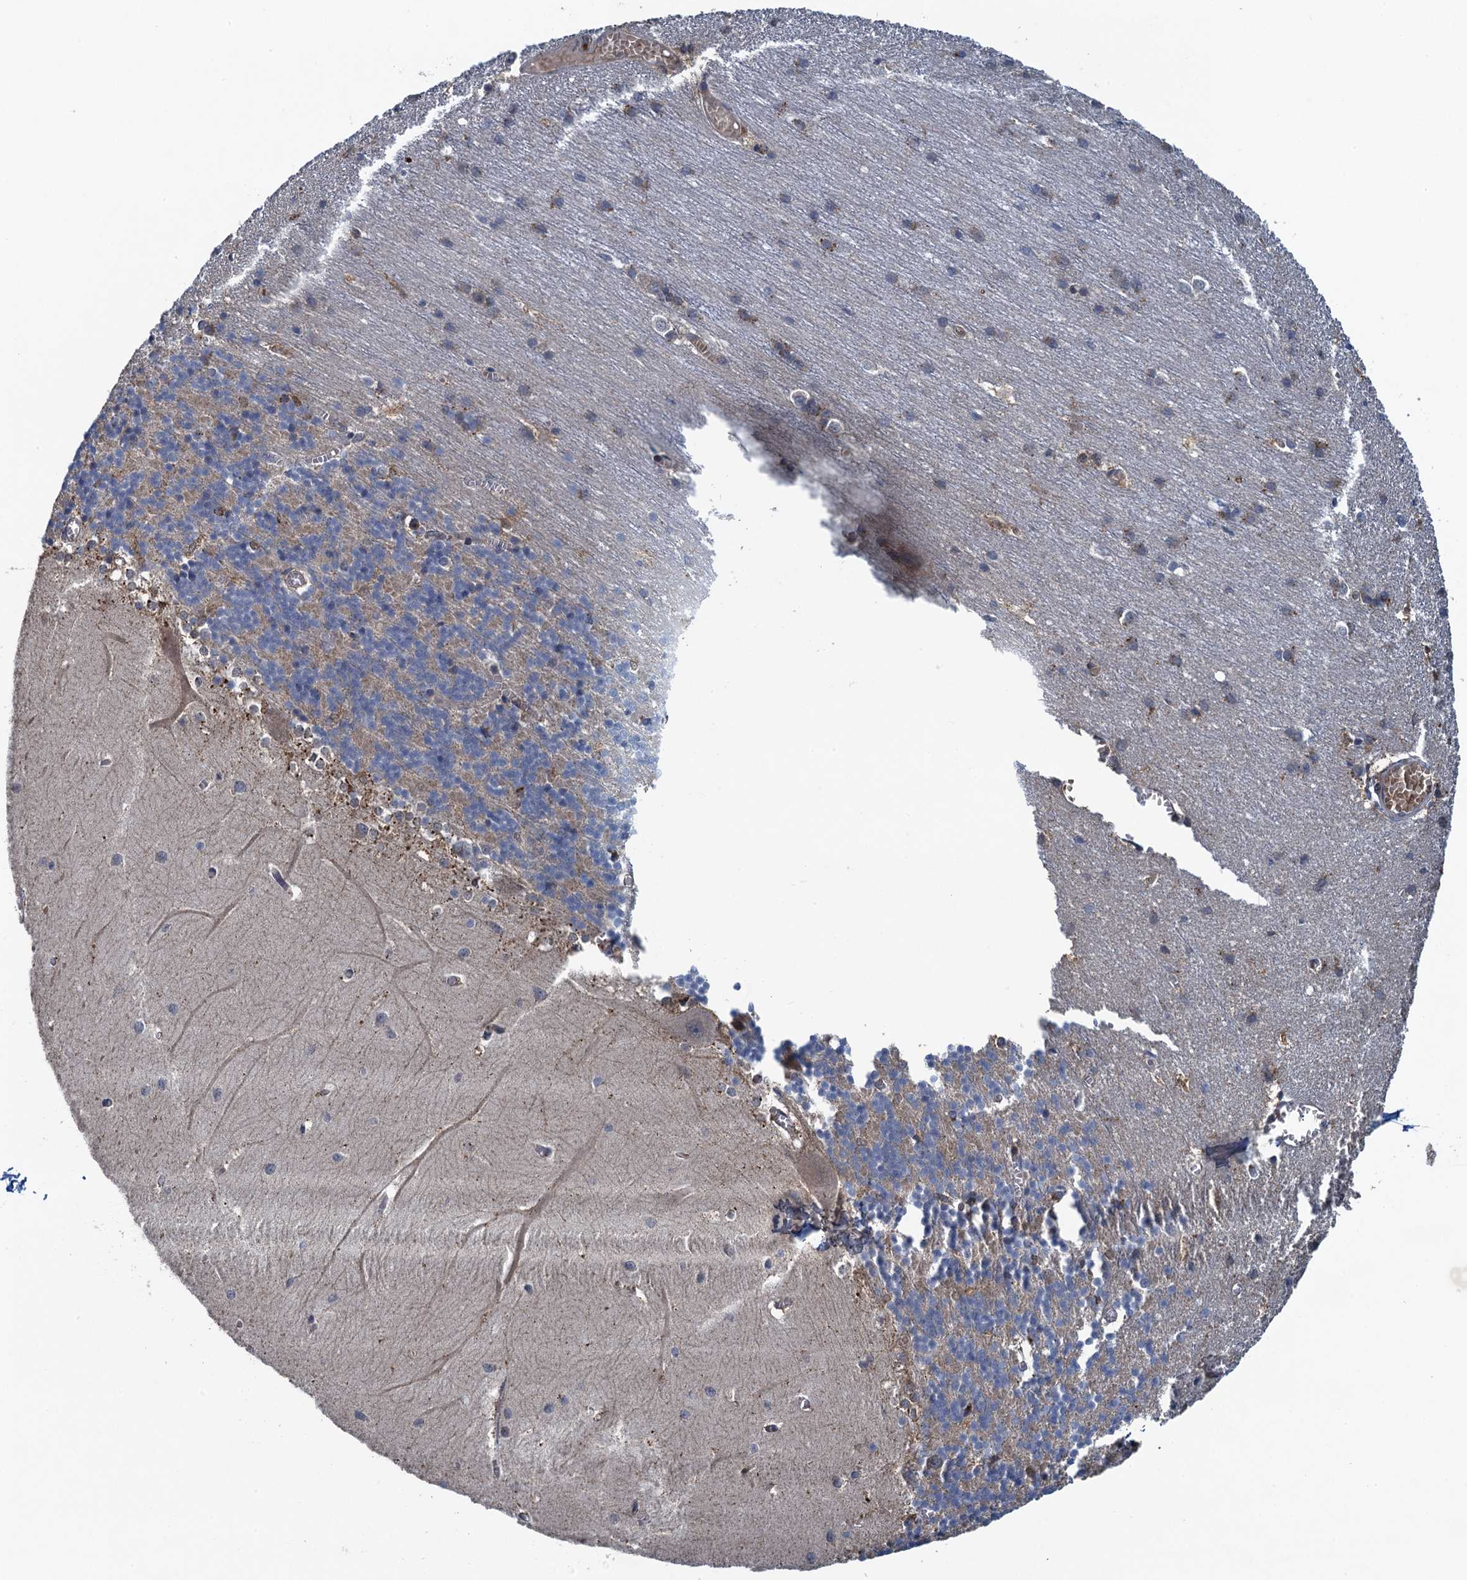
{"staining": {"intensity": "weak", "quantity": "25%-75%", "location": "cytoplasmic/membranous"}, "tissue": "cerebellum", "cell_type": "Cells in granular layer", "image_type": "normal", "snomed": [{"axis": "morphology", "description": "Normal tissue, NOS"}, {"axis": "topography", "description": "Cerebellum"}], "caption": "The photomicrograph reveals immunohistochemical staining of unremarkable cerebellum. There is weak cytoplasmic/membranous positivity is identified in approximately 25%-75% of cells in granular layer.", "gene": "KBTBD8", "patient": {"sex": "male", "age": 37}}